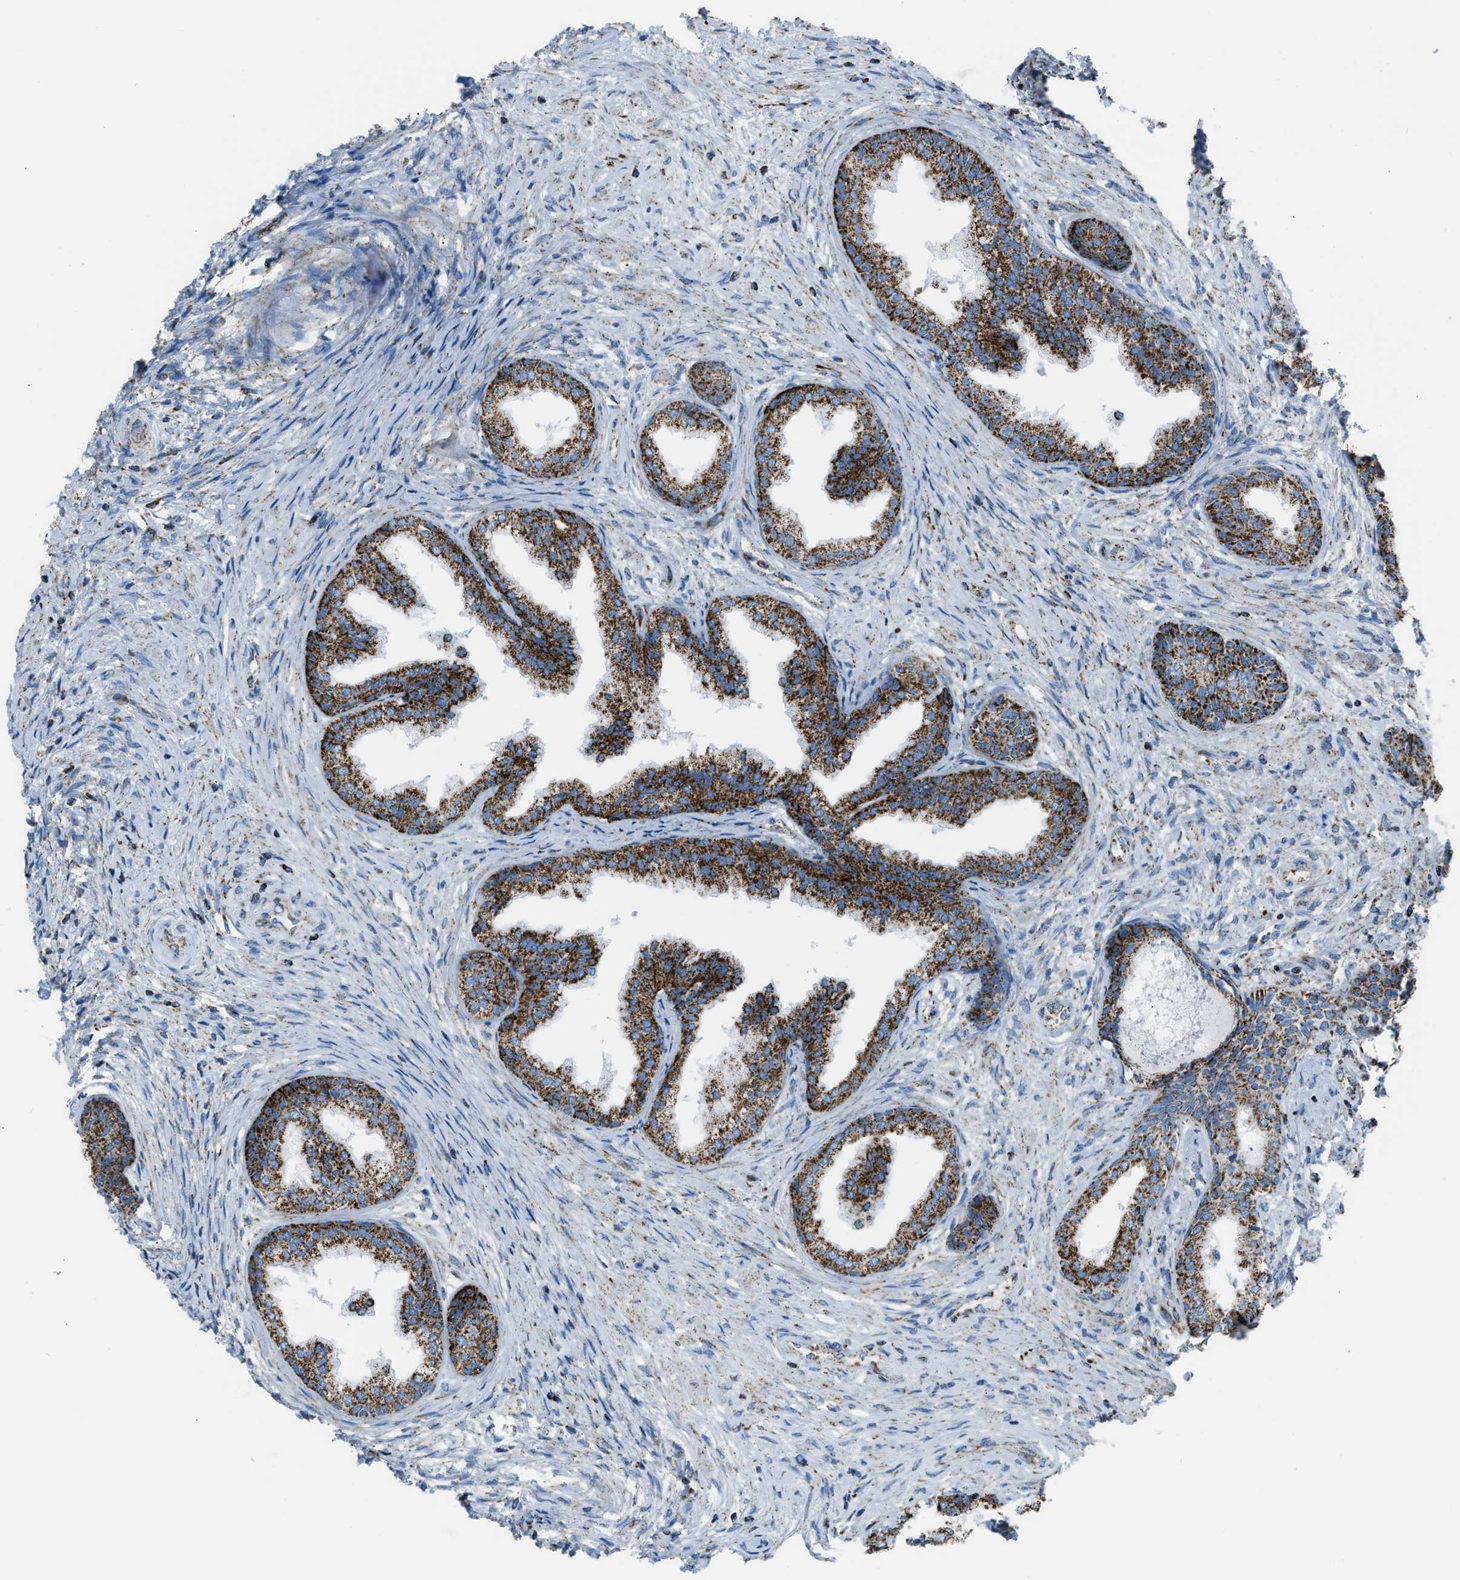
{"staining": {"intensity": "strong", "quantity": ">75%", "location": "cytoplasmic/membranous"}, "tissue": "prostate", "cell_type": "Glandular cells", "image_type": "normal", "snomed": [{"axis": "morphology", "description": "Normal tissue, NOS"}, {"axis": "topography", "description": "Prostate"}], "caption": "This micrograph demonstrates immunohistochemistry staining of unremarkable prostate, with high strong cytoplasmic/membranous expression in approximately >75% of glandular cells.", "gene": "MDH2", "patient": {"sex": "male", "age": 76}}